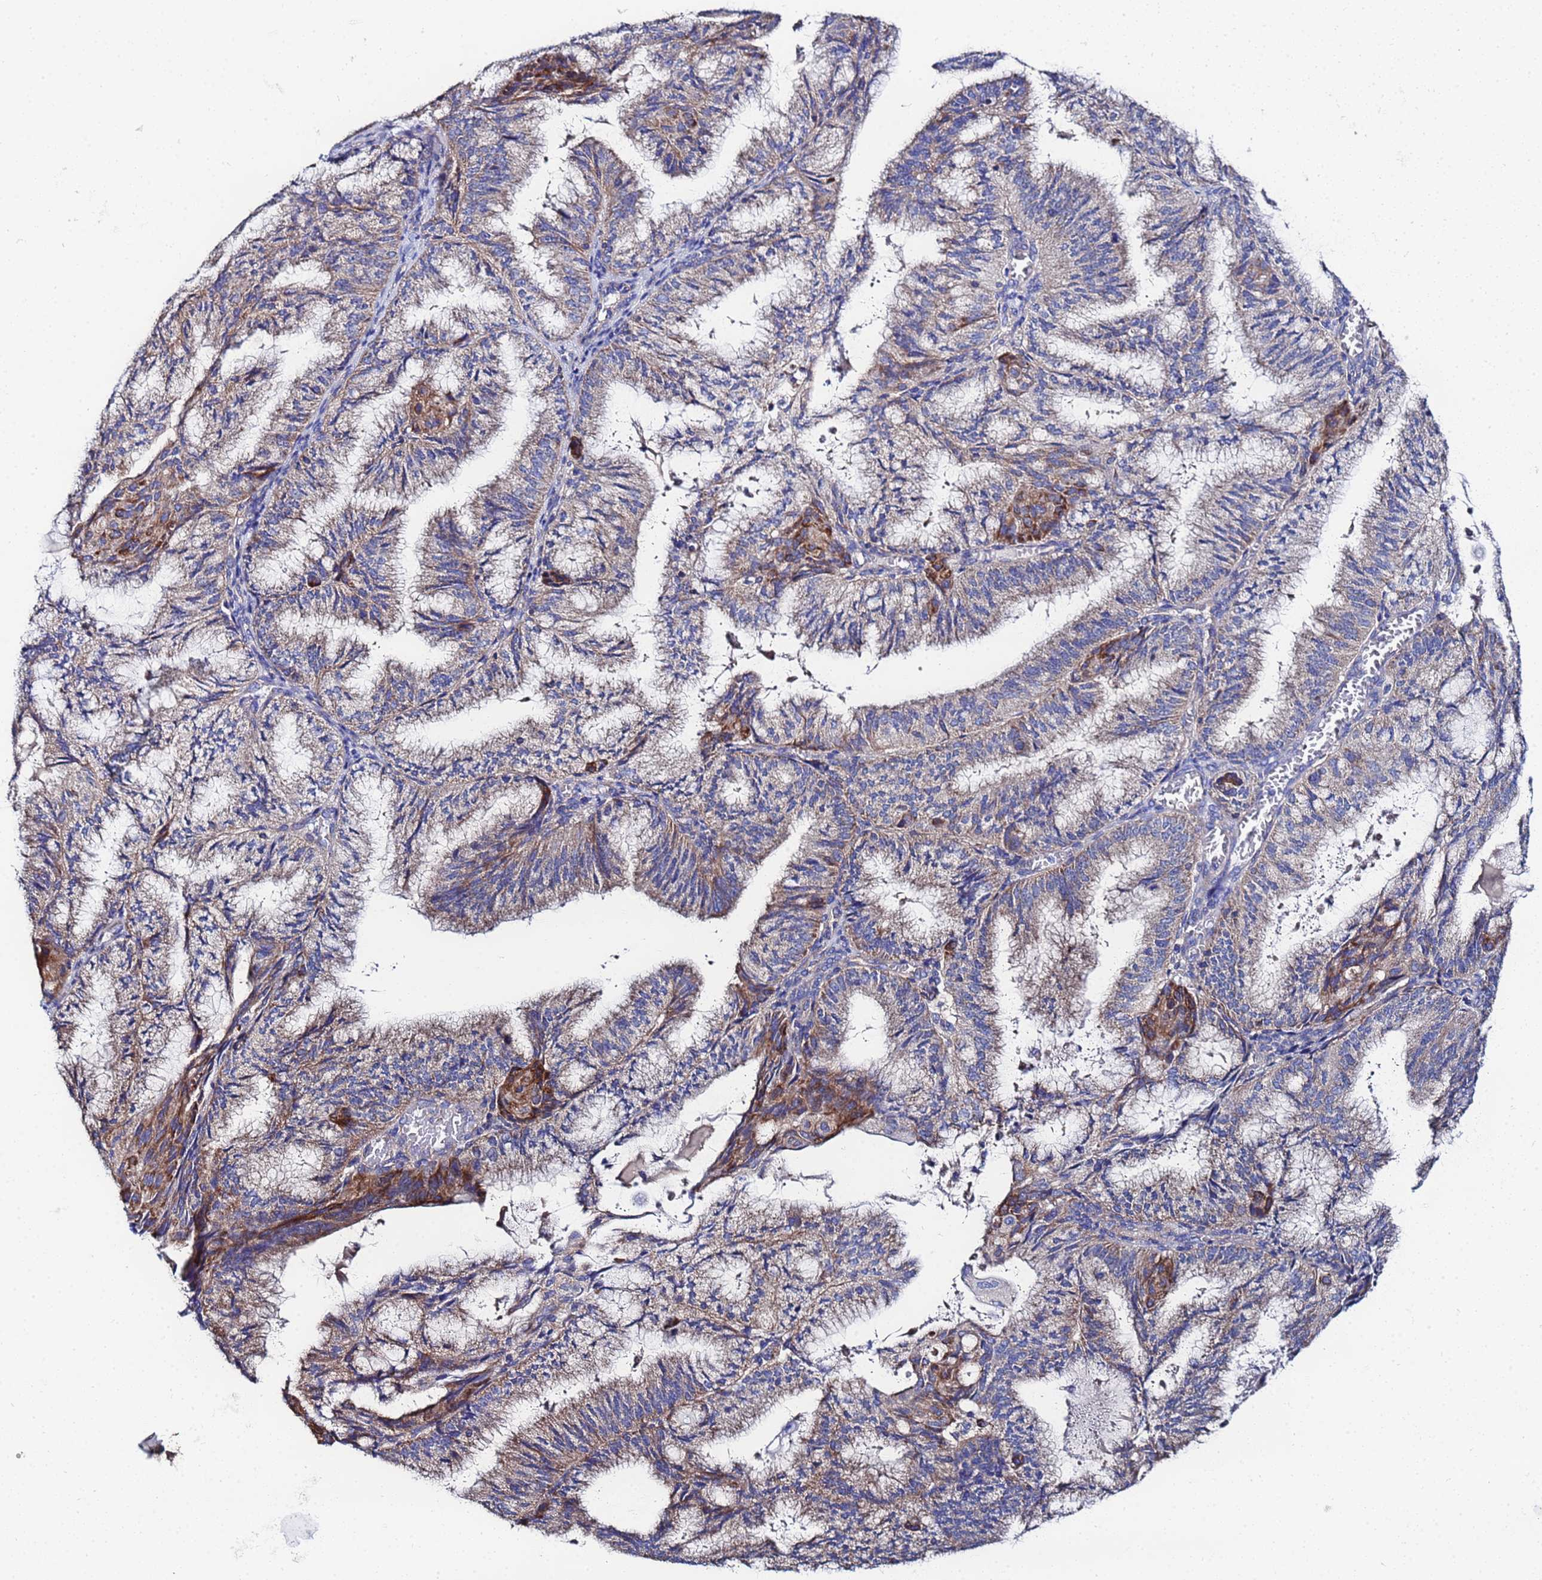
{"staining": {"intensity": "moderate", "quantity": "25%-75%", "location": "cytoplasmic/membranous"}, "tissue": "endometrial cancer", "cell_type": "Tumor cells", "image_type": "cancer", "snomed": [{"axis": "morphology", "description": "Adenocarcinoma, NOS"}, {"axis": "topography", "description": "Endometrium"}], "caption": "About 25%-75% of tumor cells in adenocarcinoma (endometrial) demonstrate moderate cytoplasmic/membranous protein expression as visualized by brown immunohistochemical staining.", "gene": "FAHD2A", "patient": {"sex": "female", "age": 49}}